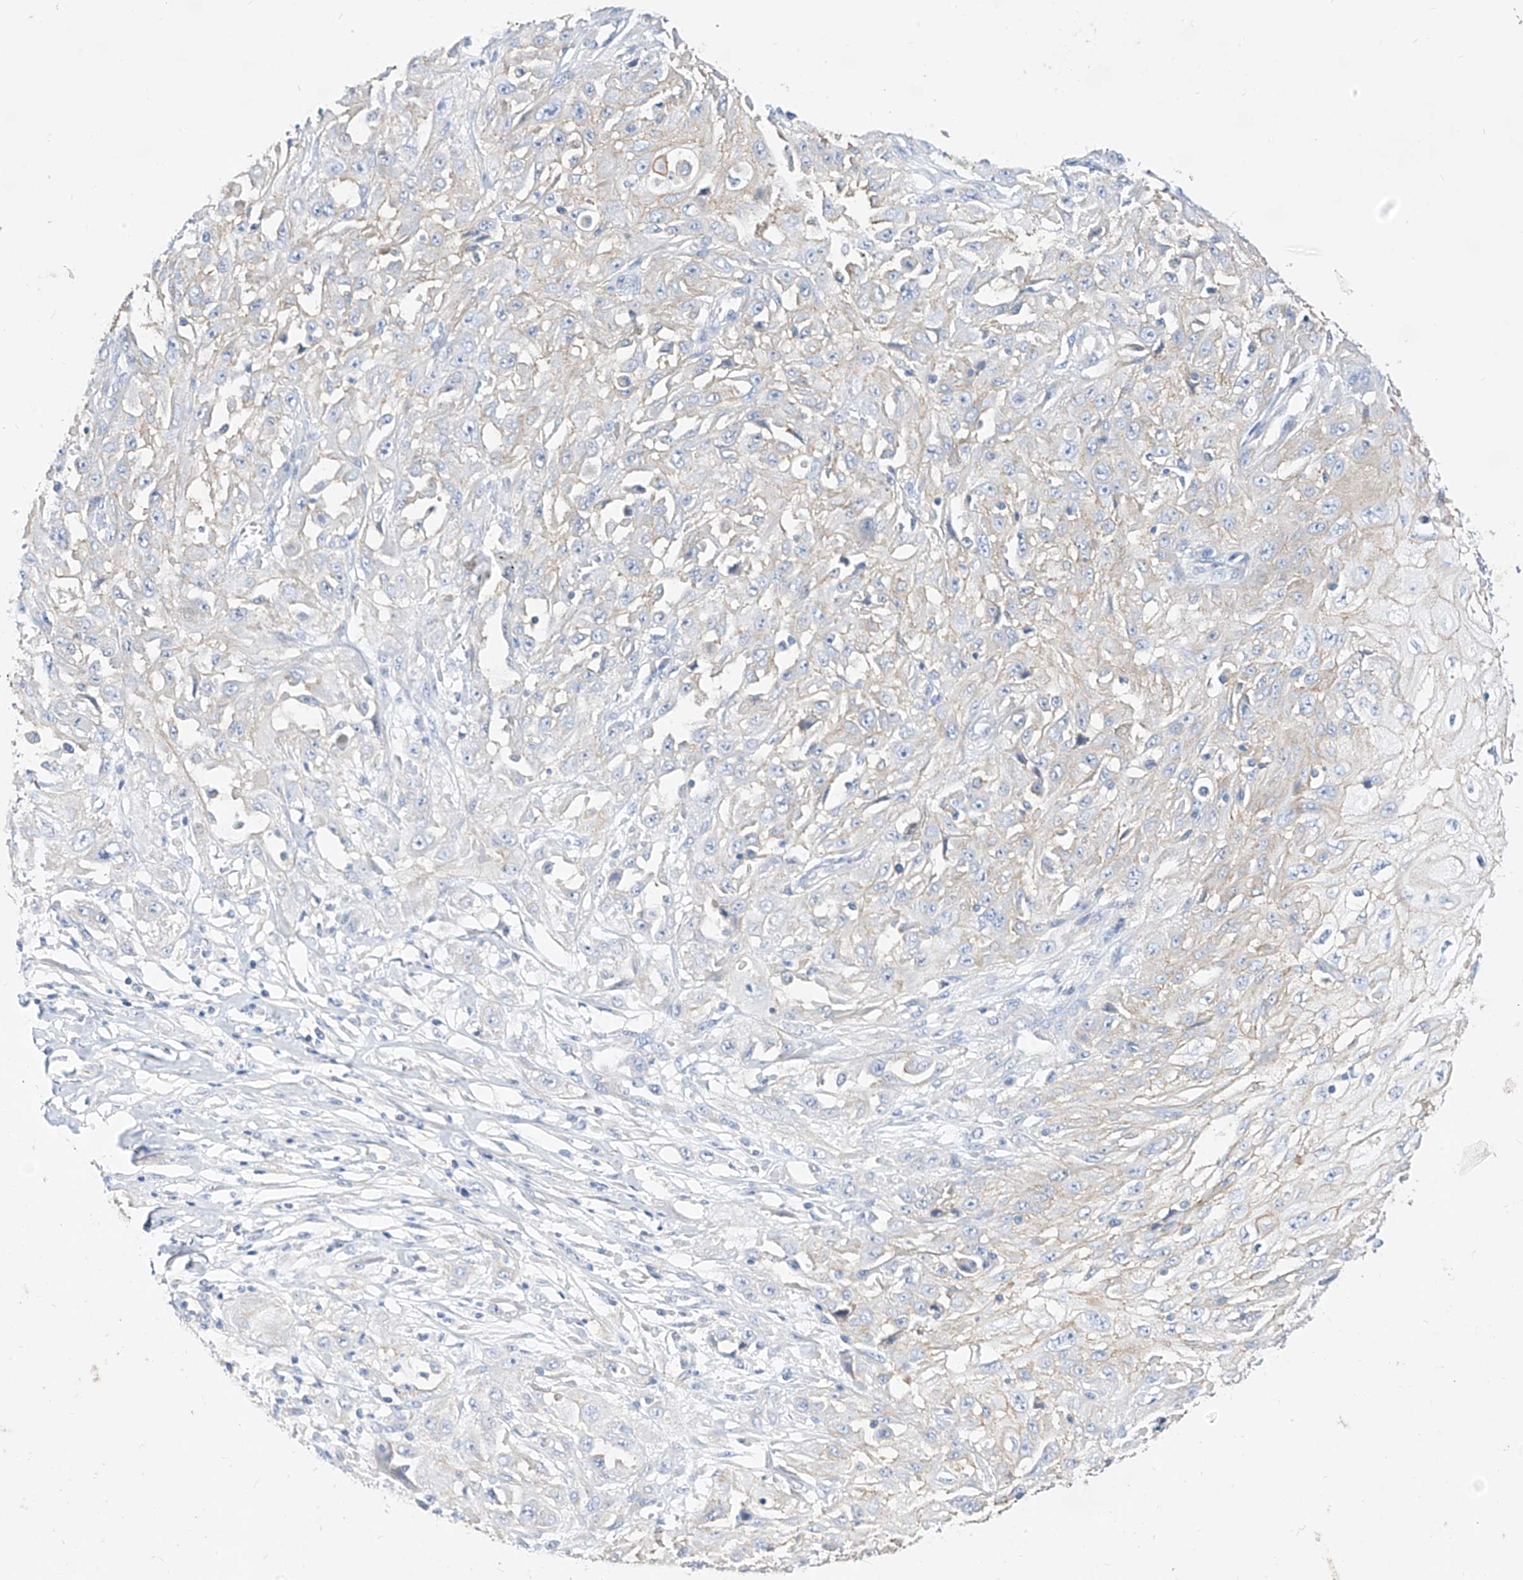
{"staining": {"intensity": "negative", "quantity": "none", "location": "none"}, "tissue": "skin cancer", "cell_type": "Tumor cells", "image_type": "cancer", "snomed": [{"axis": "morphology", "description": "Squamous cell carcinoma, NOS"}, {"axis": "morphology", "description": "Squamous cell carcinoma, metastatic, NOS"}, {"axis": "topography", "description": "Skin"}, {"axis": "topography", "description": "Lymph node"}], "caption": "A micrograph of human skin cancer is negative for staining in tumor cells.", "gene": "SCGB2A1", "patient": {"sex": "male", "age": 75}}